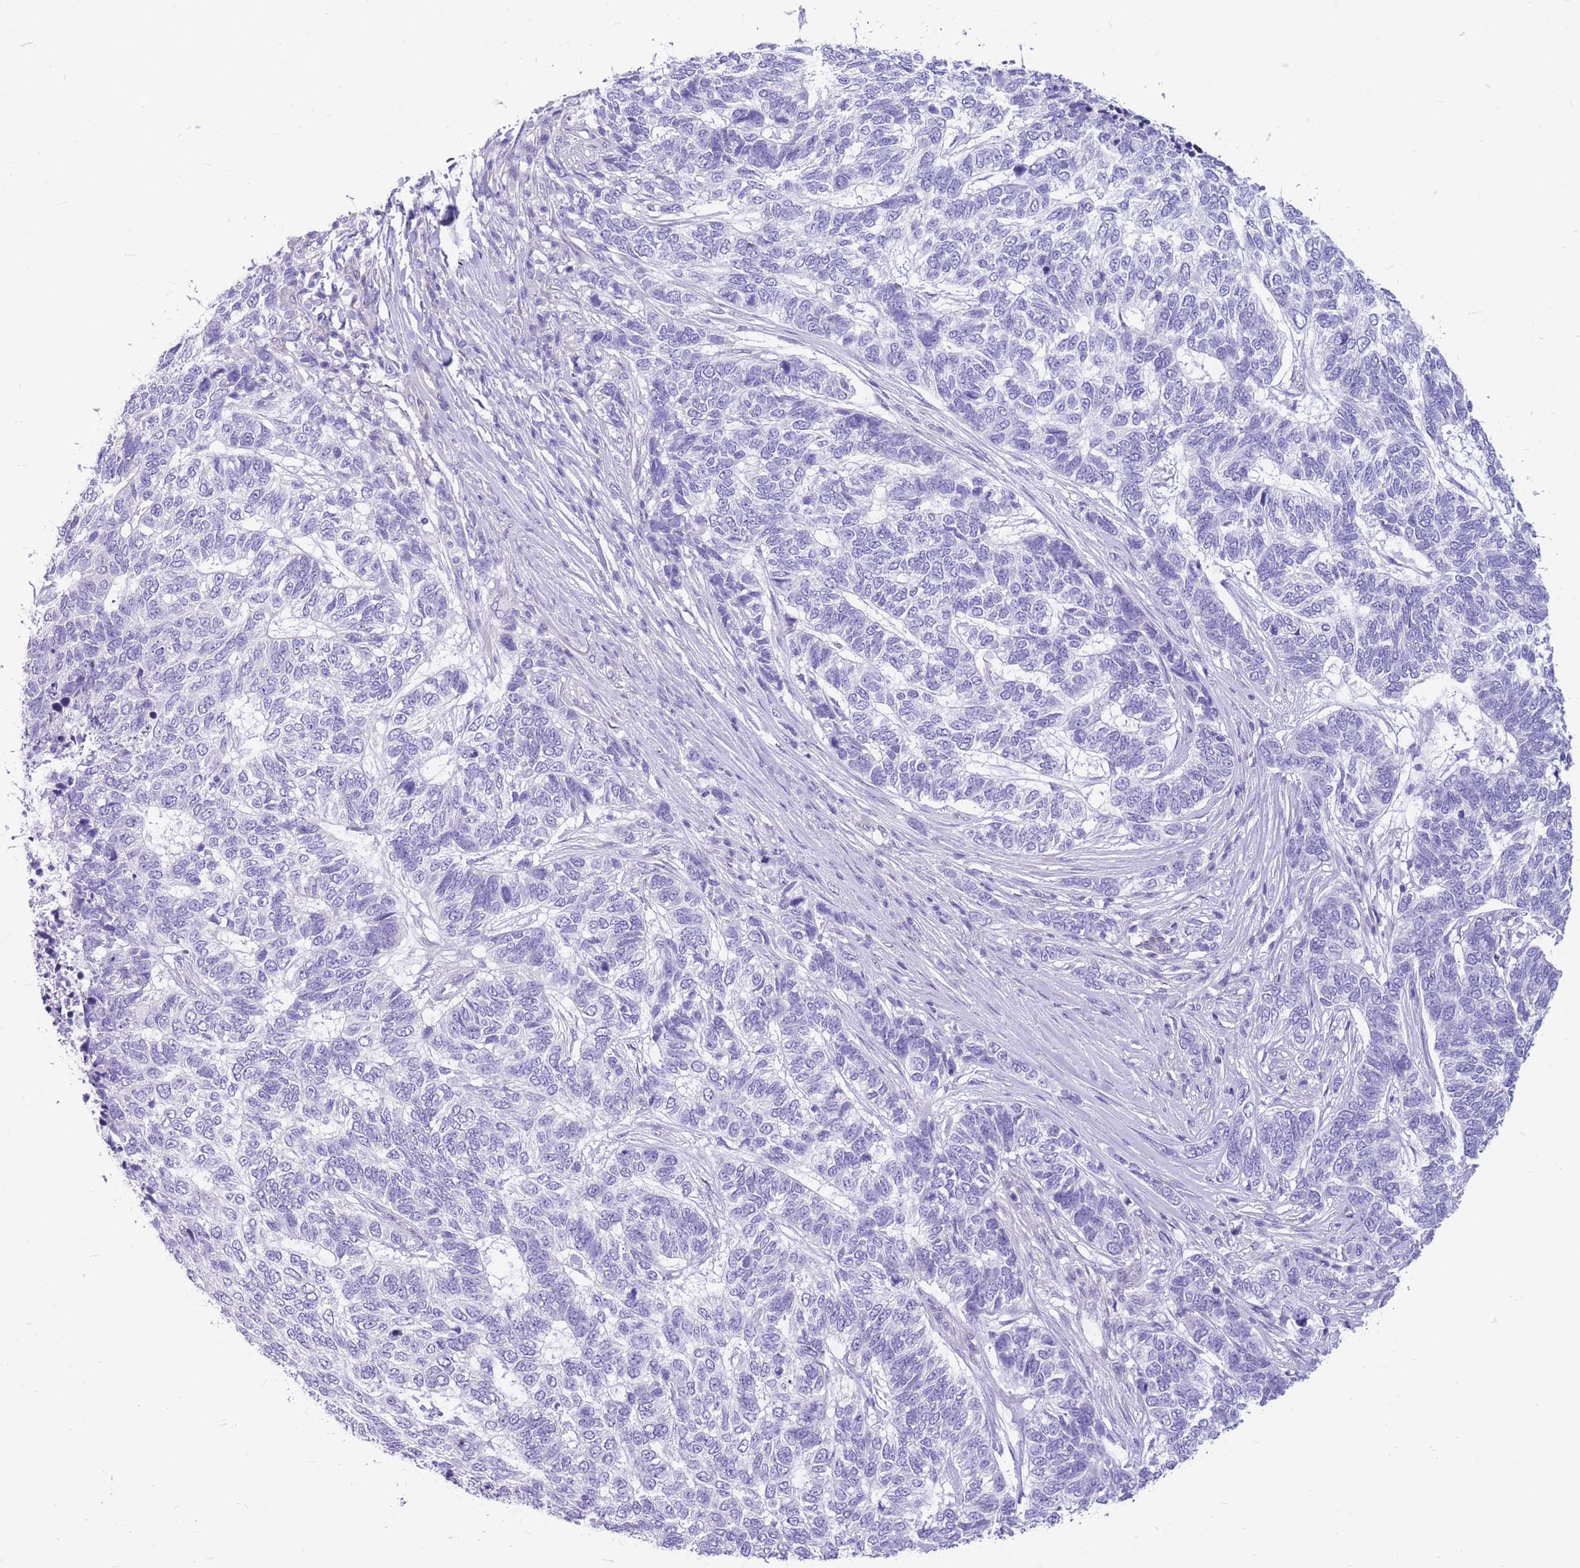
{"staining": {"intensity": "negative", "quantity": "none", "location": "none"}, "tissue": "skin cancer", "cell_type": "Tumor cells", "image_type": "cancer", "snomed": [{"axis": "morphology", "description": "Basal cell carcinoma"}, {"axis": "topography", "description": "Skin"}], "caption": "DAB (3,3'-diaminobenzidine) immunohistochemical staining of human skin basal cell carcinoma displays no significant positivity in tumor cells.", "gene": "ZNF311", "patient": {"sex": "female", "age": 65}}